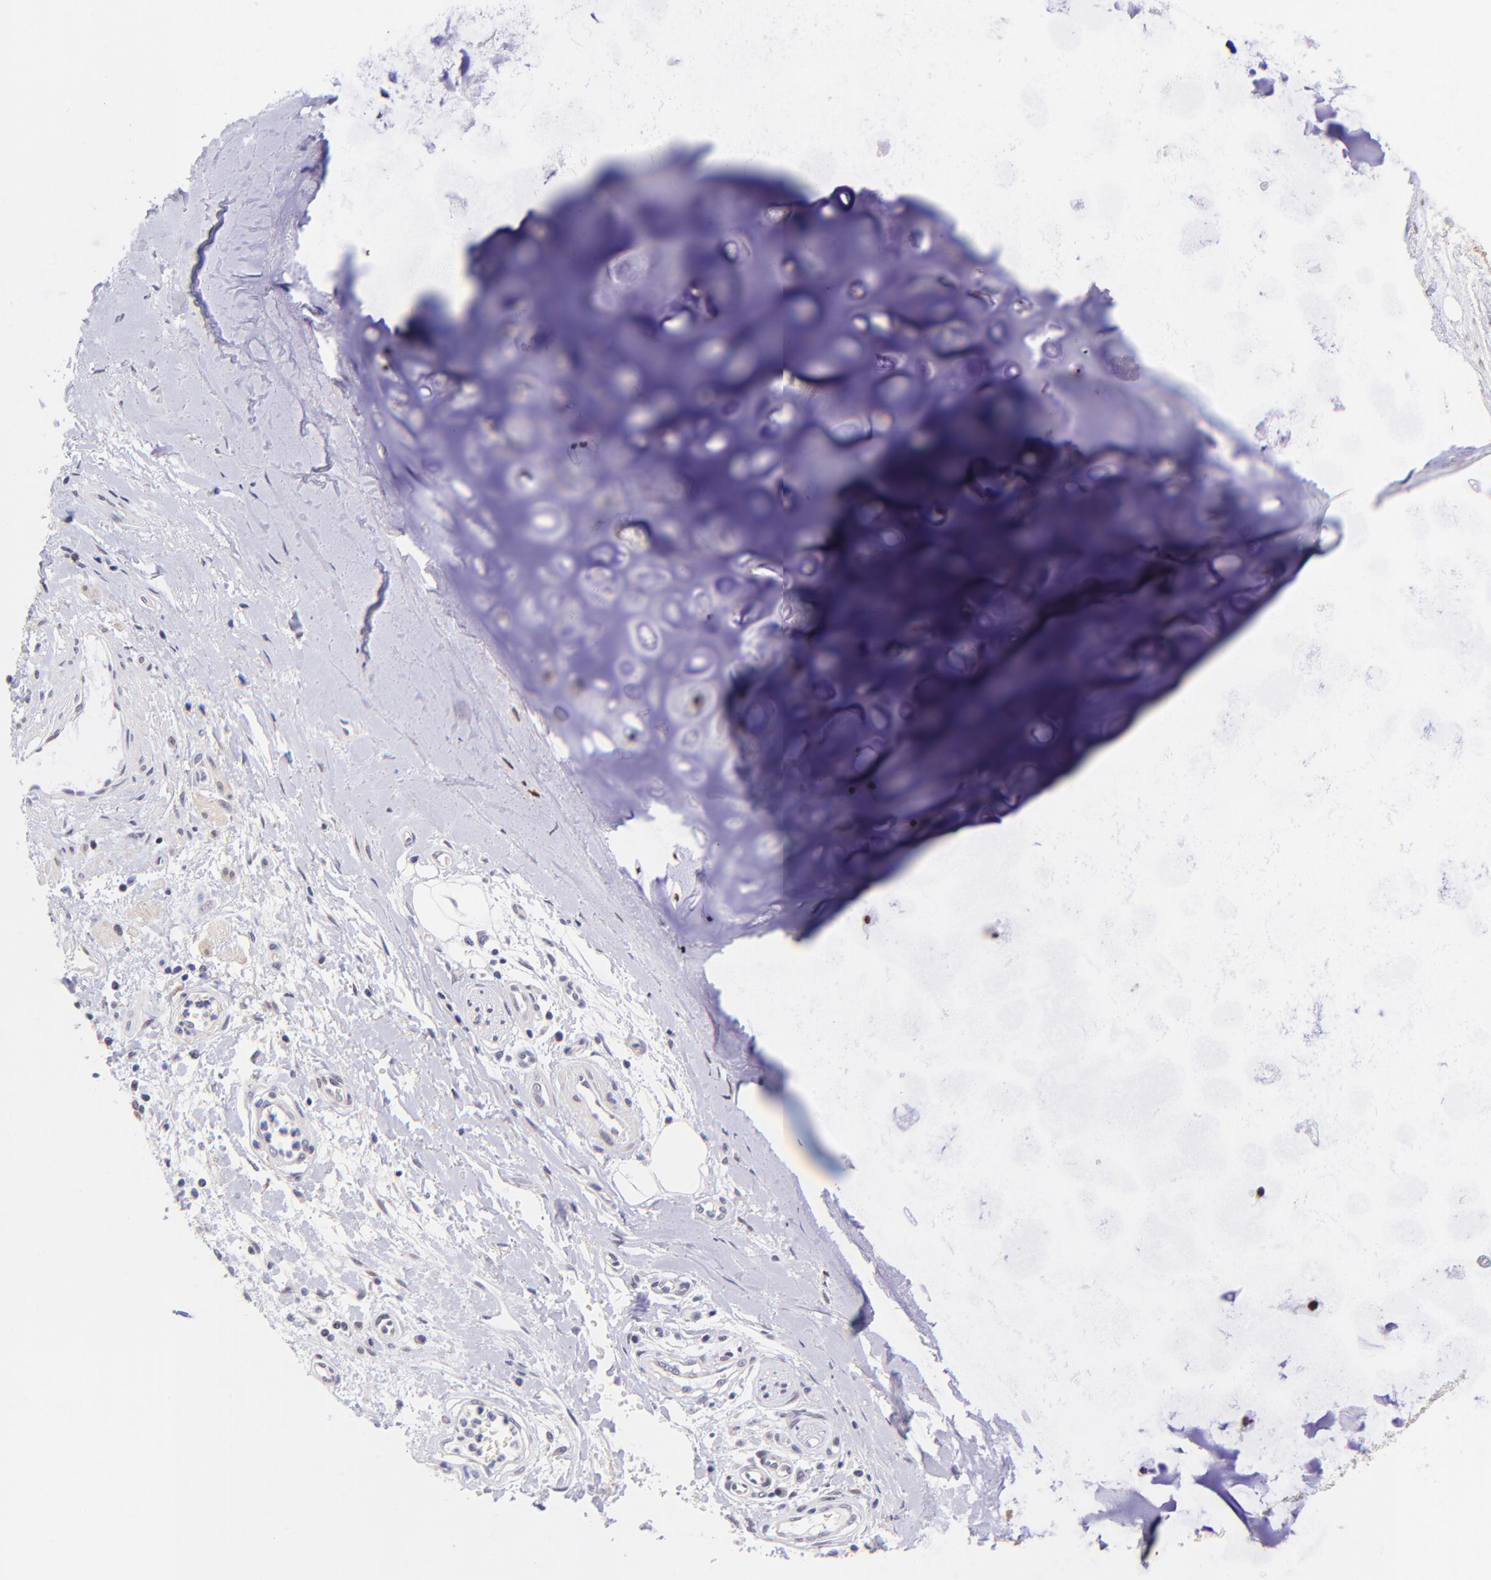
{"staining": {"intensity": "moderate", "quantity": ">75%", "location": "nuclear"}, "tissue": "adipose tissue", "cell_type": "Adipocytes", "image_type": "normal", "snomed": [{"axis": "morphology", "description": "Normal tissue, NOS"}, {"axis": "morphology", "description": "Adenocarcinoma, NOS"}, {"axis": "topography", "description": "Cartilage tissue"}, {"axis": "topography", "description": "Bronchus"}, {"axis": "topography", "description": "Lung"}], "caption": "Human adipose tissue stained for a protein (brown) shows moderate nuclear positive staining in about >75% of adipocytes.", "gene": "SOX6", "patient": {"sex": "female", "age": 67}}